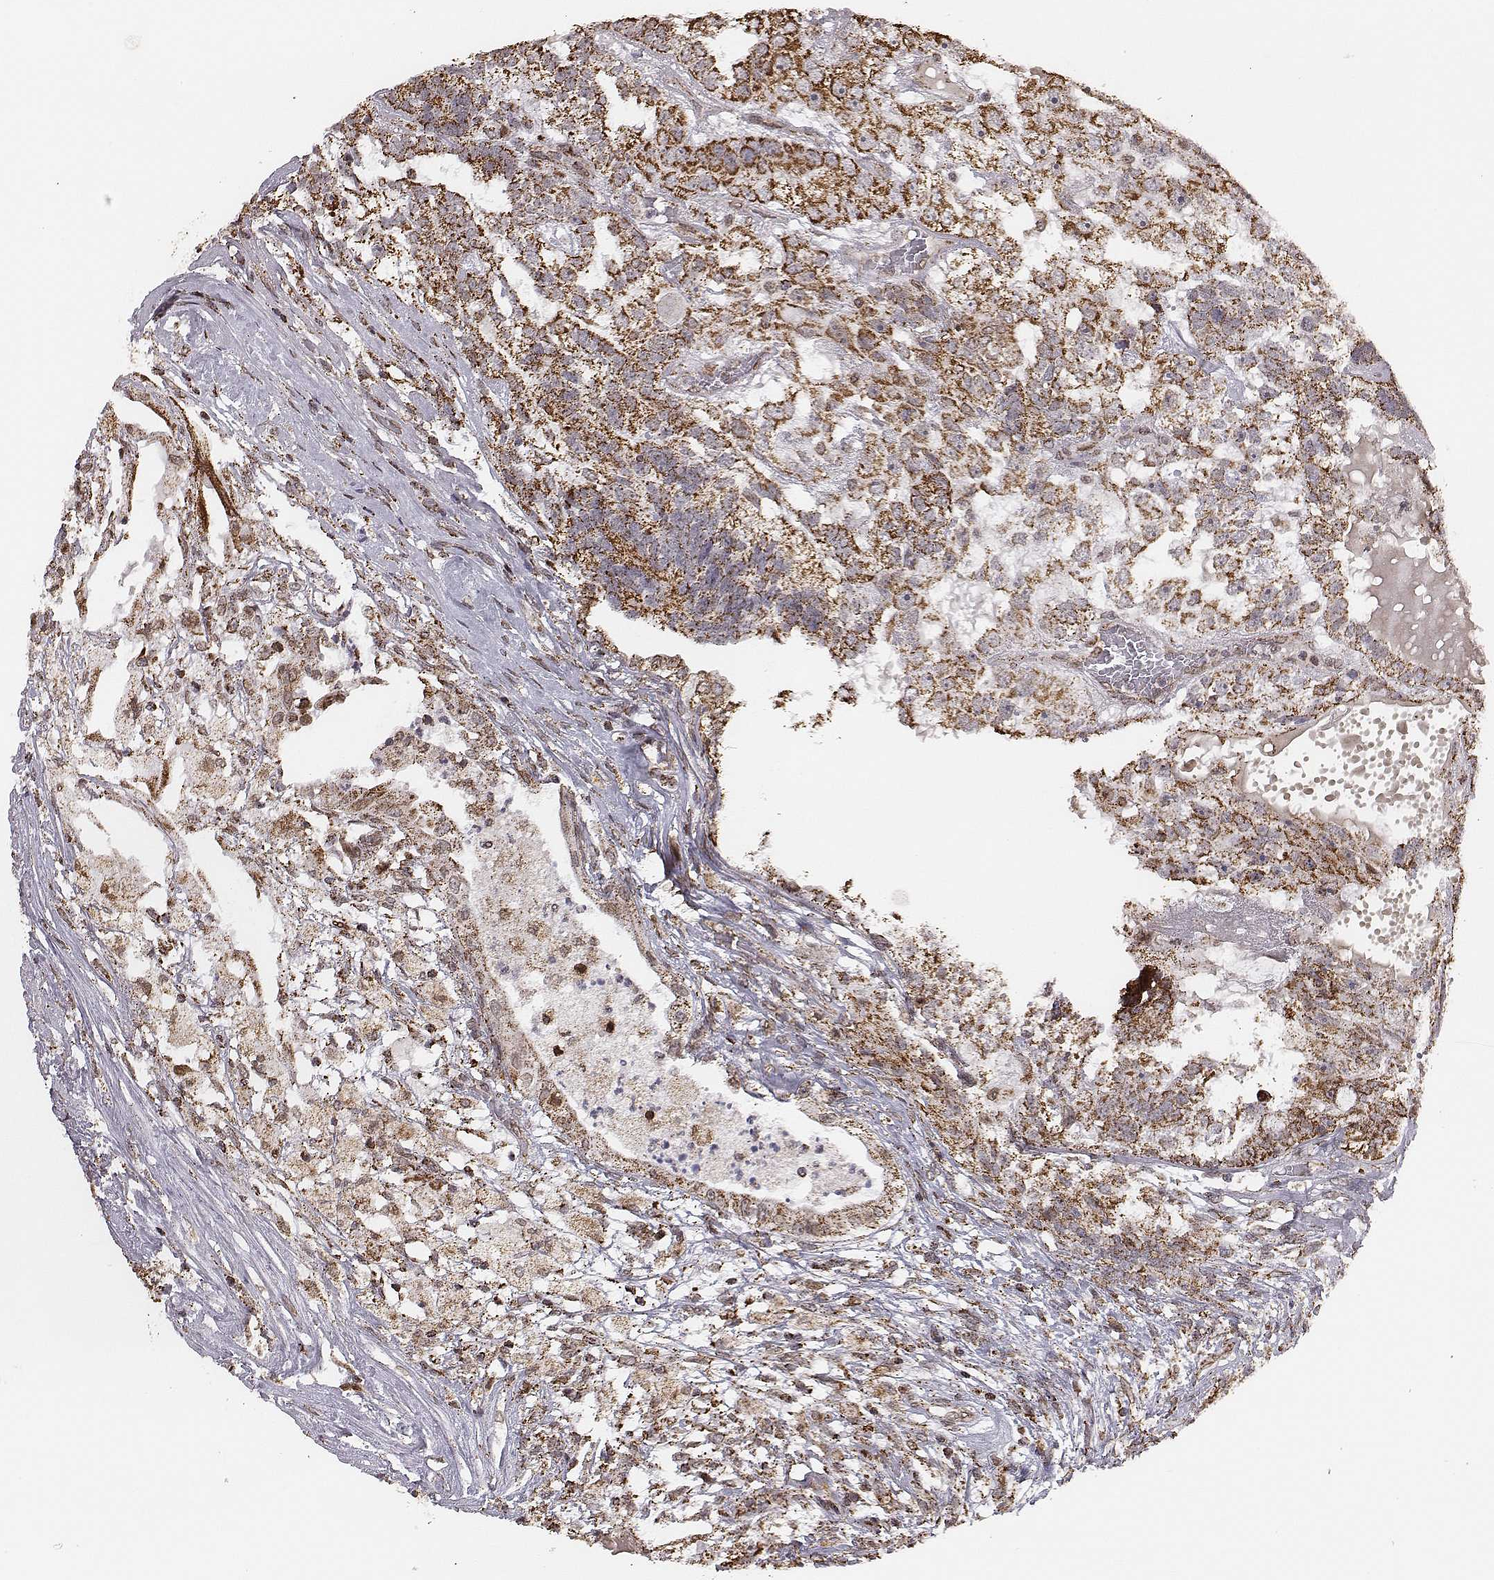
{"staining": {"intensity": "moderate", "quantity": ">75%", "location": "cytoplasmic/membranous"}, "tissue": "testis cancer", "cell_type": "Tumor cells", "image_type": "cancer", "snomed": [{"axis": "morphology", "description": "Seminoma, NOS"}, {"axis": "morphology", "description": "Carcinoma, Embryonal, NOS"}, {"axis": "topography", "description": "Testis"}], "caption": "Human testis seminoma stained with a protein marker reveals moderate staining in tumor cells.", "gene": "ACOT2", "patient": {"sex": "male", "age": 41}}